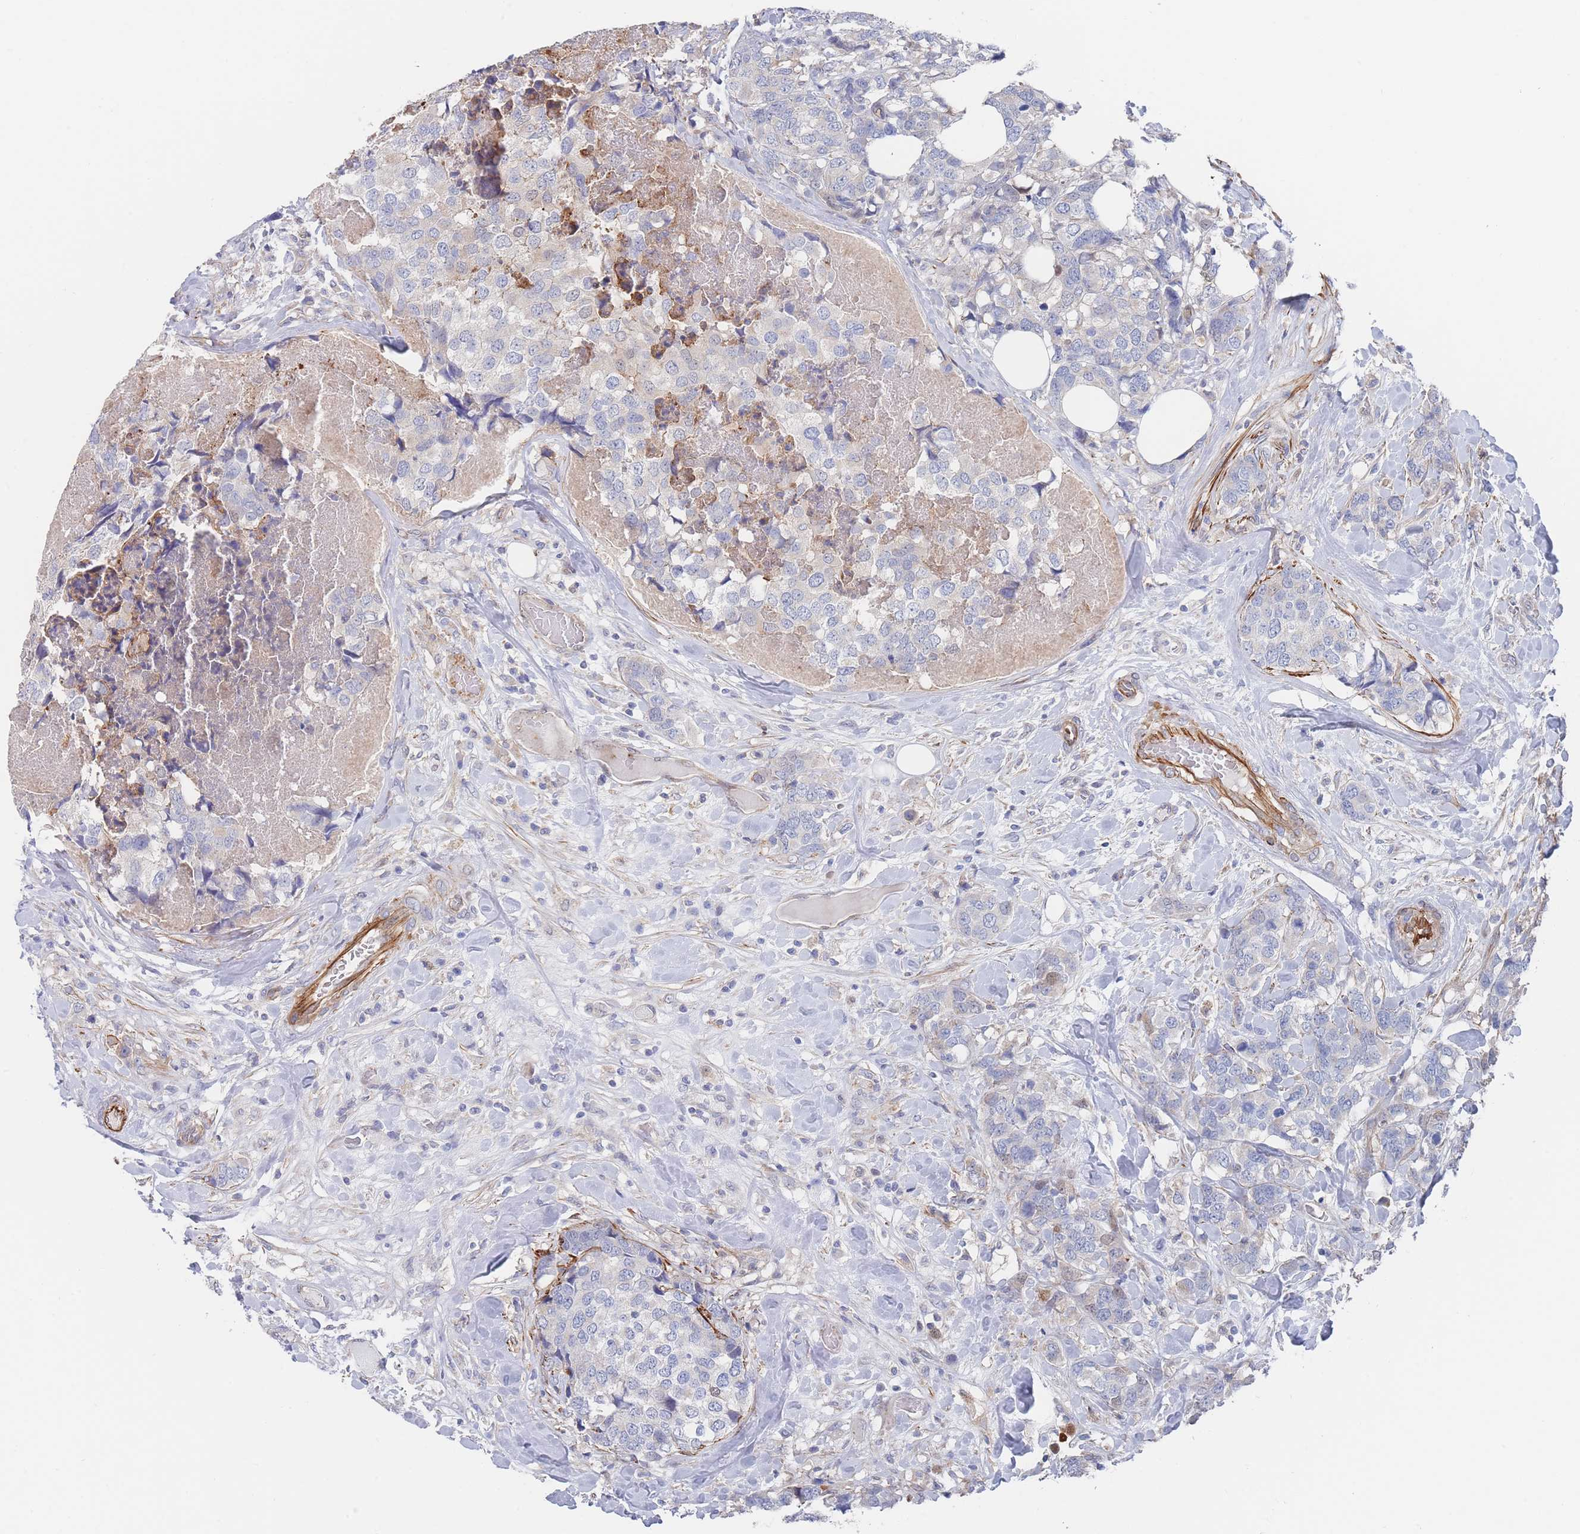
{"staining": {"intensity": "negative", "quantity": "none", "location": "none"}, "tissue": "breast cancer", "cell_type": "Tumor cells", "image_type": "cancer", "snomed": [{"axis": "morphology", "description": "Lobular carcinoma"}, {"axis": "topography", "description": "Breast"}], "caption": "Tumor cells show no significant expression in breast cancer (lobular carcinoma).", "gene": "G6PC1", "patient": {"sex": "female", "age": 59}}